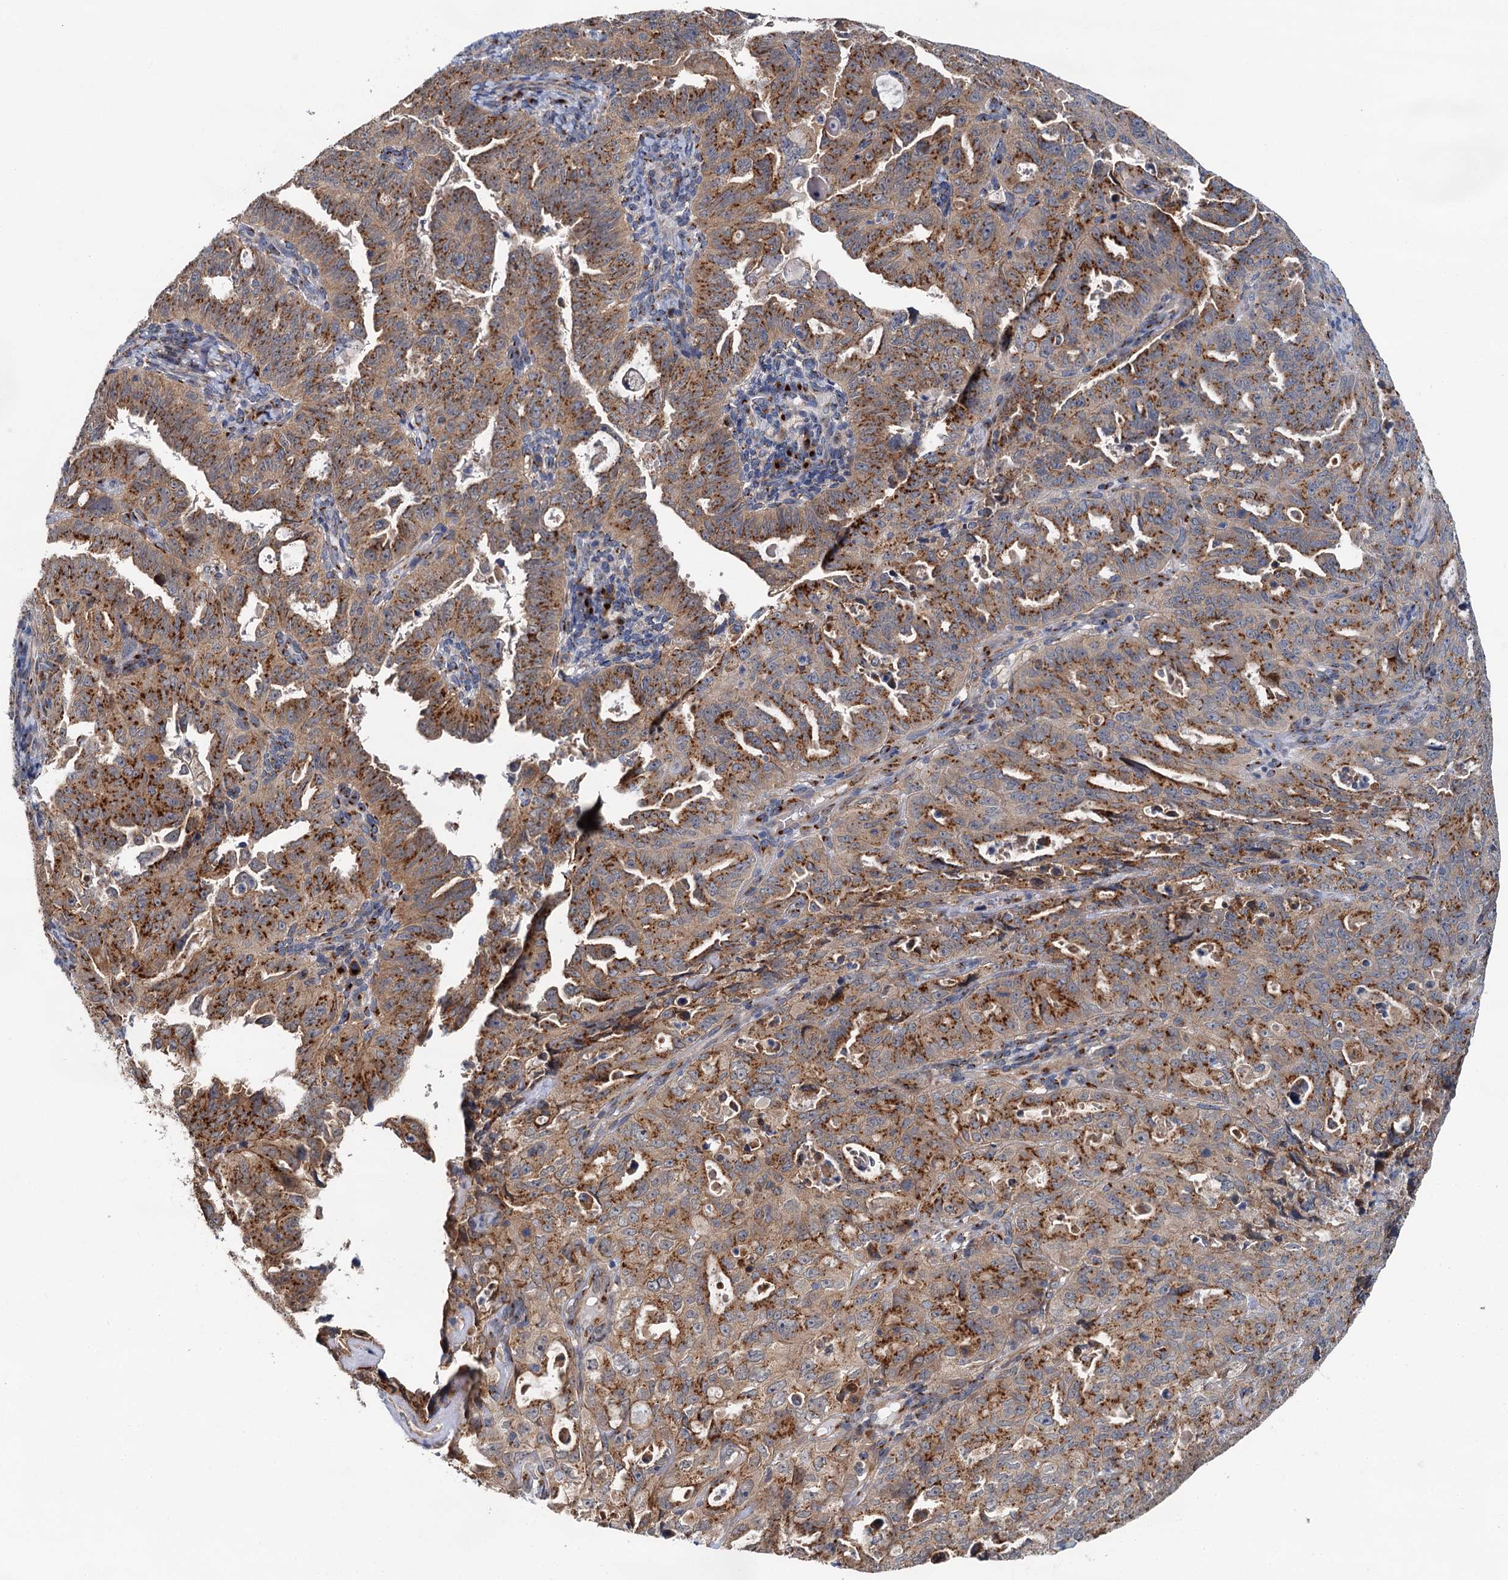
{"staining": {"intensity": "strong", "quantity": ">75%", "location": "cytoplasmic/membranous"}, "tissue": "endometrial cancer", "cell_type": "Tumor cells", "image_type": "cancer", "snomed": [{"axis": "morphology", "description": "Adenocarcinoma, NOS"}, {"axis": "topography", "description": "Endometrium"}], "caption": "Strong cytoplasmic/membranous positivity for a protein is identified in about >75% of tumor cells of endometrial cancer (adenocarcinoma) using immunohistochemistry.", "gene": "BET1L", "patient": {"sex": "female", "age": 65}}